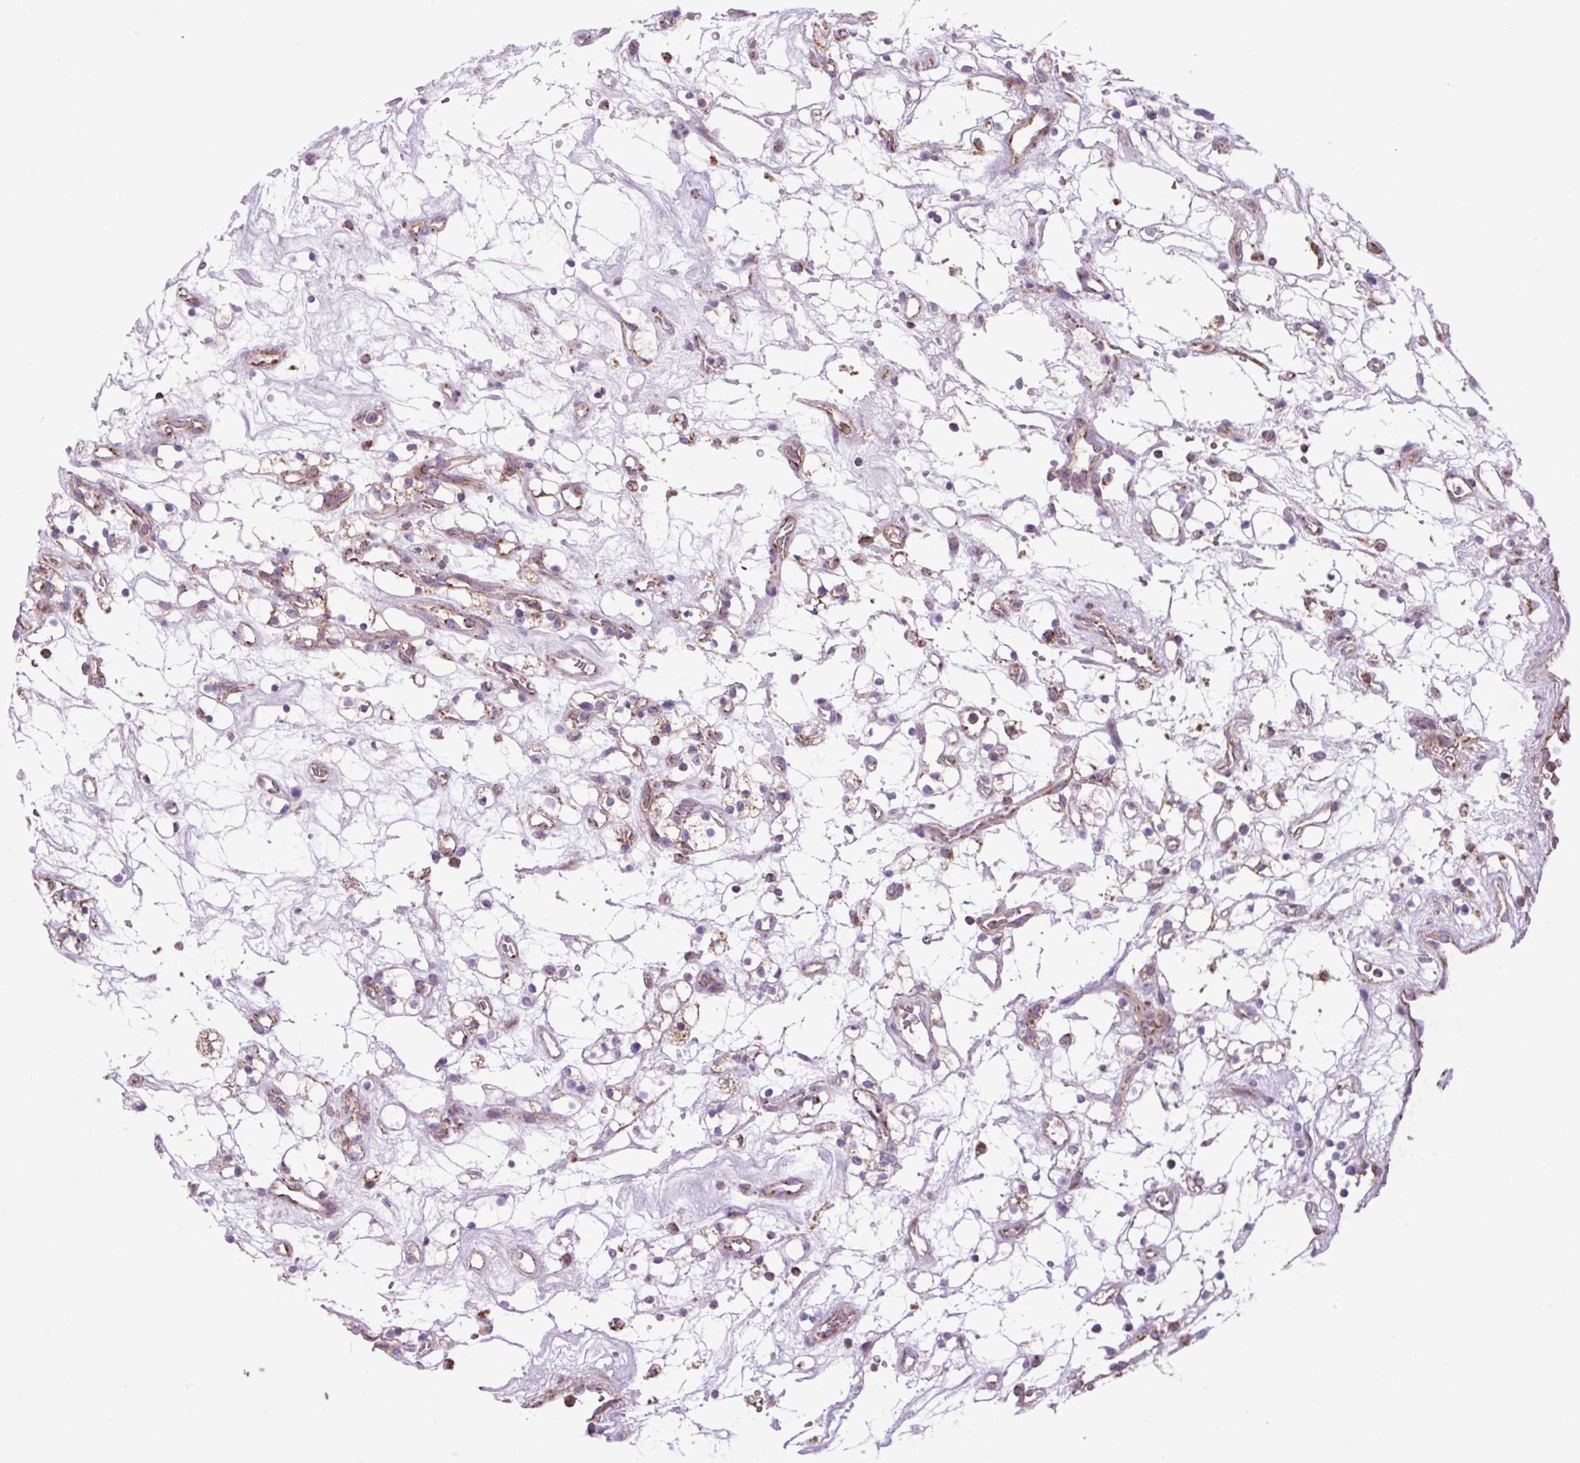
{"staining": {"intensity": "negative", "quantity": "none", "location": "none"}, "tissue": "renal cancer", "cell_type": "Tumor cells", "image_type": "cancer", "snomed": [{"axis": "morphology", "description": "Adenocarcinoma, NOS"}, {"axis": "topography", "description": "Kidney"}], "caption": "Tumor cells are negative for protein expression in human adenocarcinoma (renal).", "gene": "PLCG1", "patient": {"sex": "female", "age": 69}}